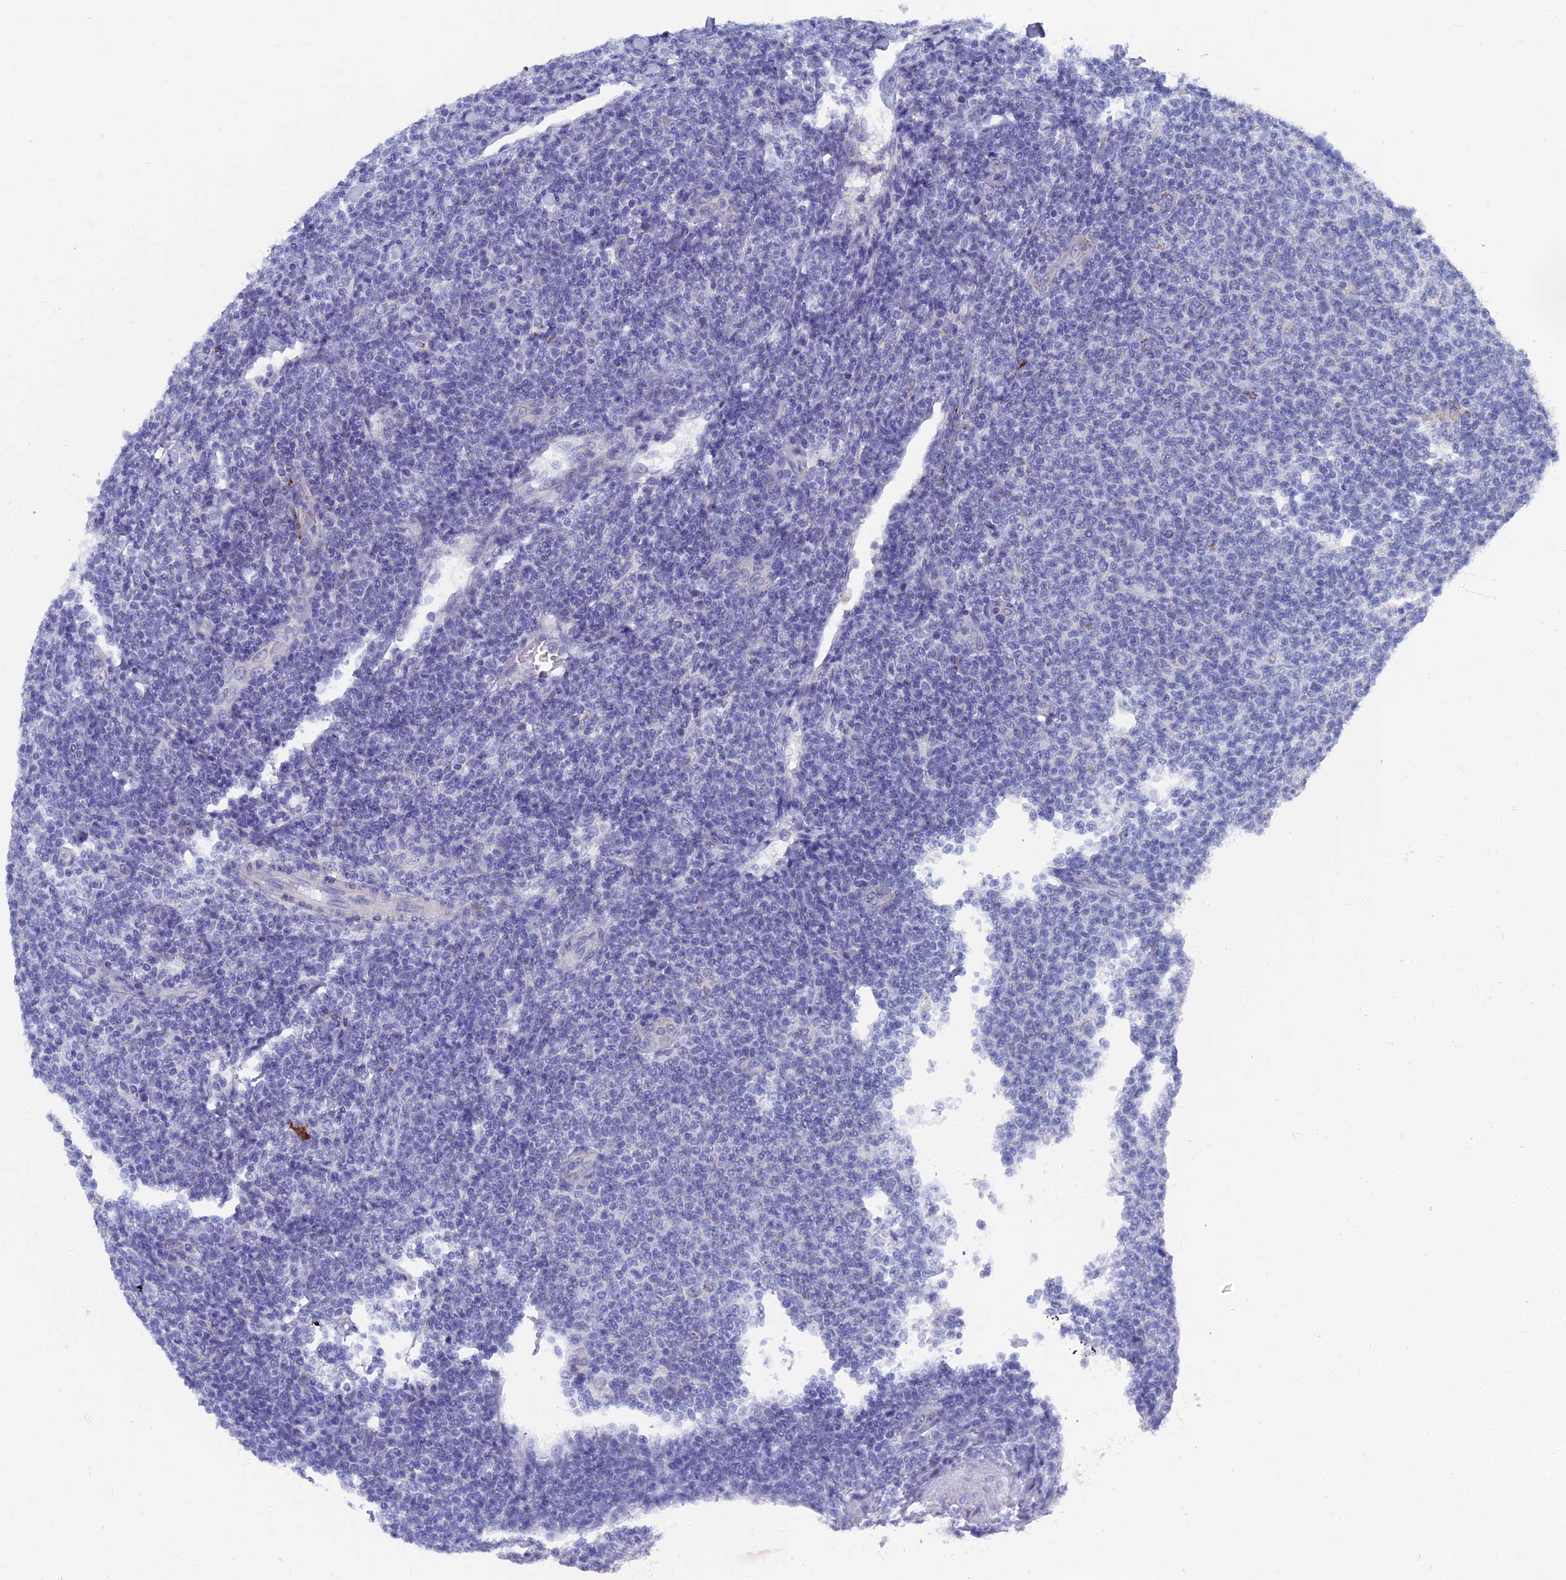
{"staining": {"intensity": "negative", "quantity": "none", "location": "none"}, "tissue": "lymphoma", "cell_type": "Tumor cells", "image_type": "cancer", "snomed": [{"axis": "morphology", "description": "Malignant lymphoma, non-Hodgkin's type, Low grade"}, {"axis": "topography", "description": "Lymph node"}], "caption": "The immunohistochemistry image has no significant expression in tumor cells of low-grade malignant lymphoma, non-Hodgkin's type tissue.", "gene": "OAT", "patient": {"sex": "male", "age": 66}}